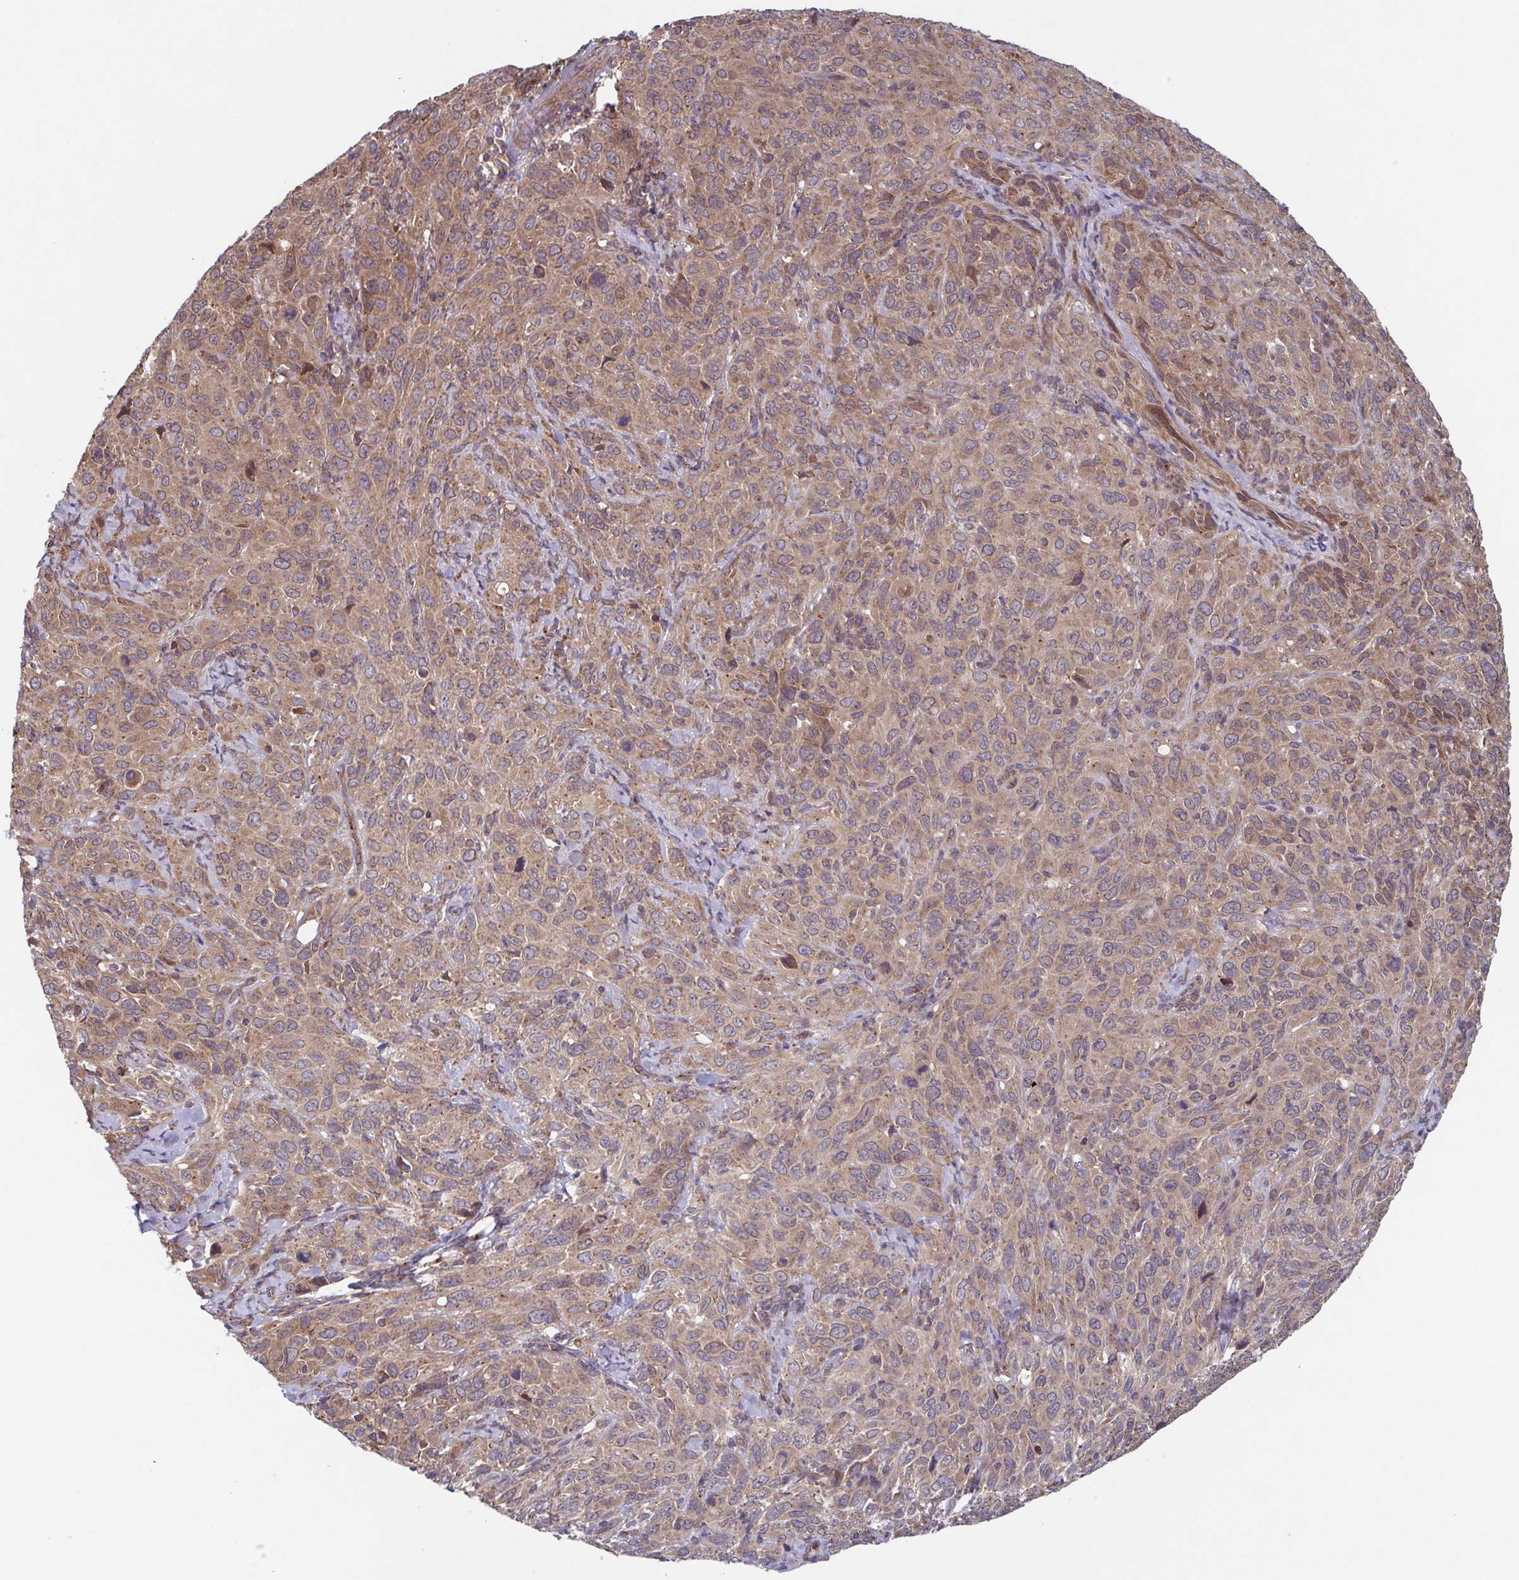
{"staining": {"intensity": "moderate", "quantity": ">75%", "location": "cytoplasmic/membranous"}, "tissue": "cervical cancer", "cell_type": "Tumor cells", "image_type": "cancer", "snomed": [{"axis": "morphology", "description": "Normal tissue, NOS"}, {"axis": "morphology", "description": "Squamous cell carcinoma, NOS"}, {"axis": "topography", "description": "Cervix"}], "caption": "Moderate cytoplasmic/membranous protein expression is present in approximately >75% of tumor cells in cervical squamous cell carcinoma.", "gene": "COPB1", "patient": {"sex": "female", "age": 51}}